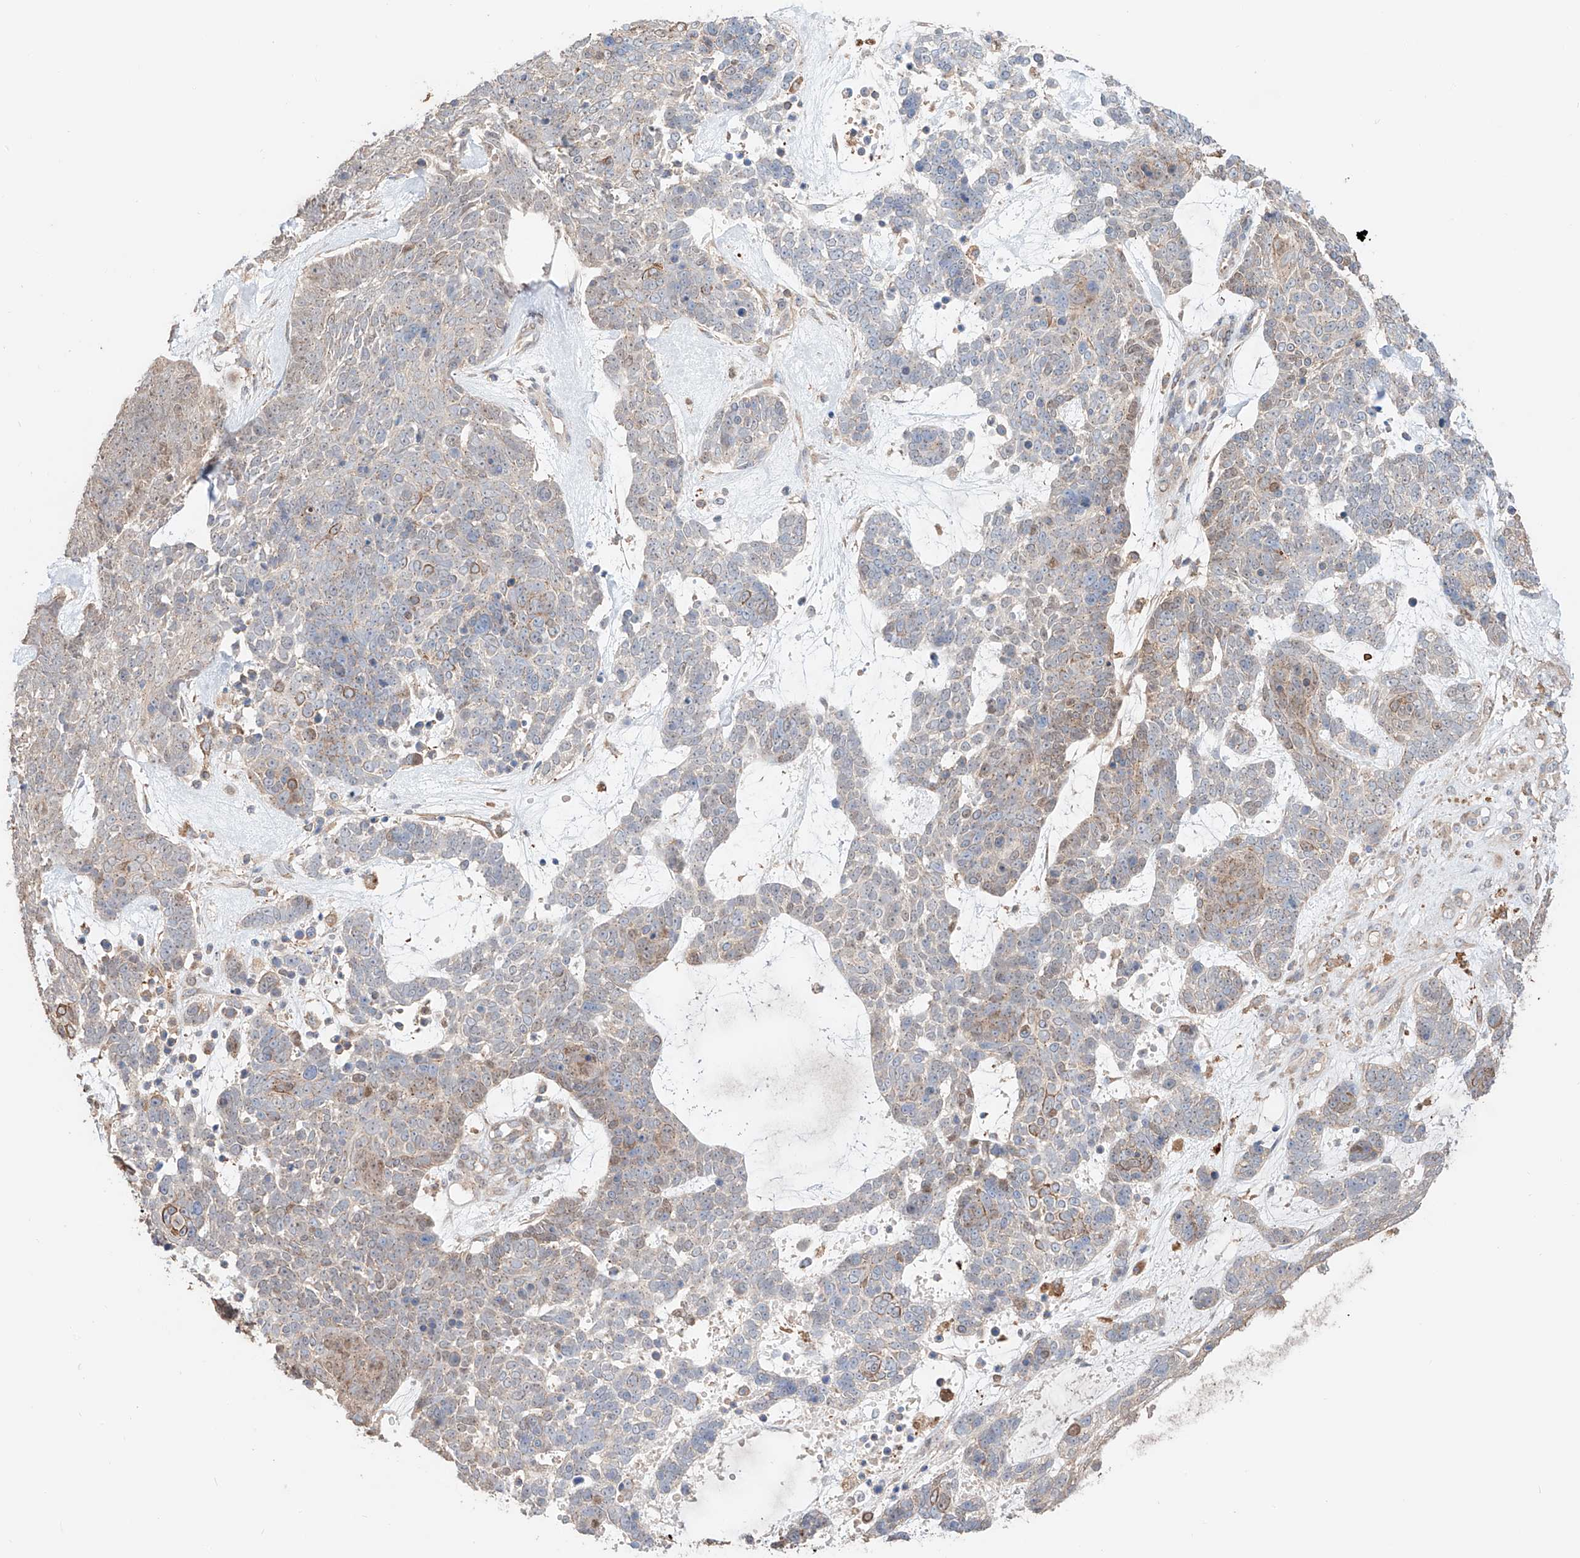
{"staining": {"intensity": "moderate", "quantity": "<25%", "location": "cytoplasmic/membranous"}, "tissue": "skin cancer", "cell_type": "Tumor cells", "image_type": "cancer", "snomed": [{"axis": "morphology", "description": "Basal cell carcinoma"}, {"axis": "topography", "description": "Skin"}], "caption": "Immunohistochemical staining of skin basal cell carcinoma reveals moderate cytoplasmic/membranous protein positivity in about <25% of tumor cells. The staining was performed using DAB (3,3'-diaminobenzidine), with brown indicating positive protein expression. Nuclei are stained blue with hematoxylin.", "gene": "MOSPD1", "patient": {"sex": "female", "age": 81}}